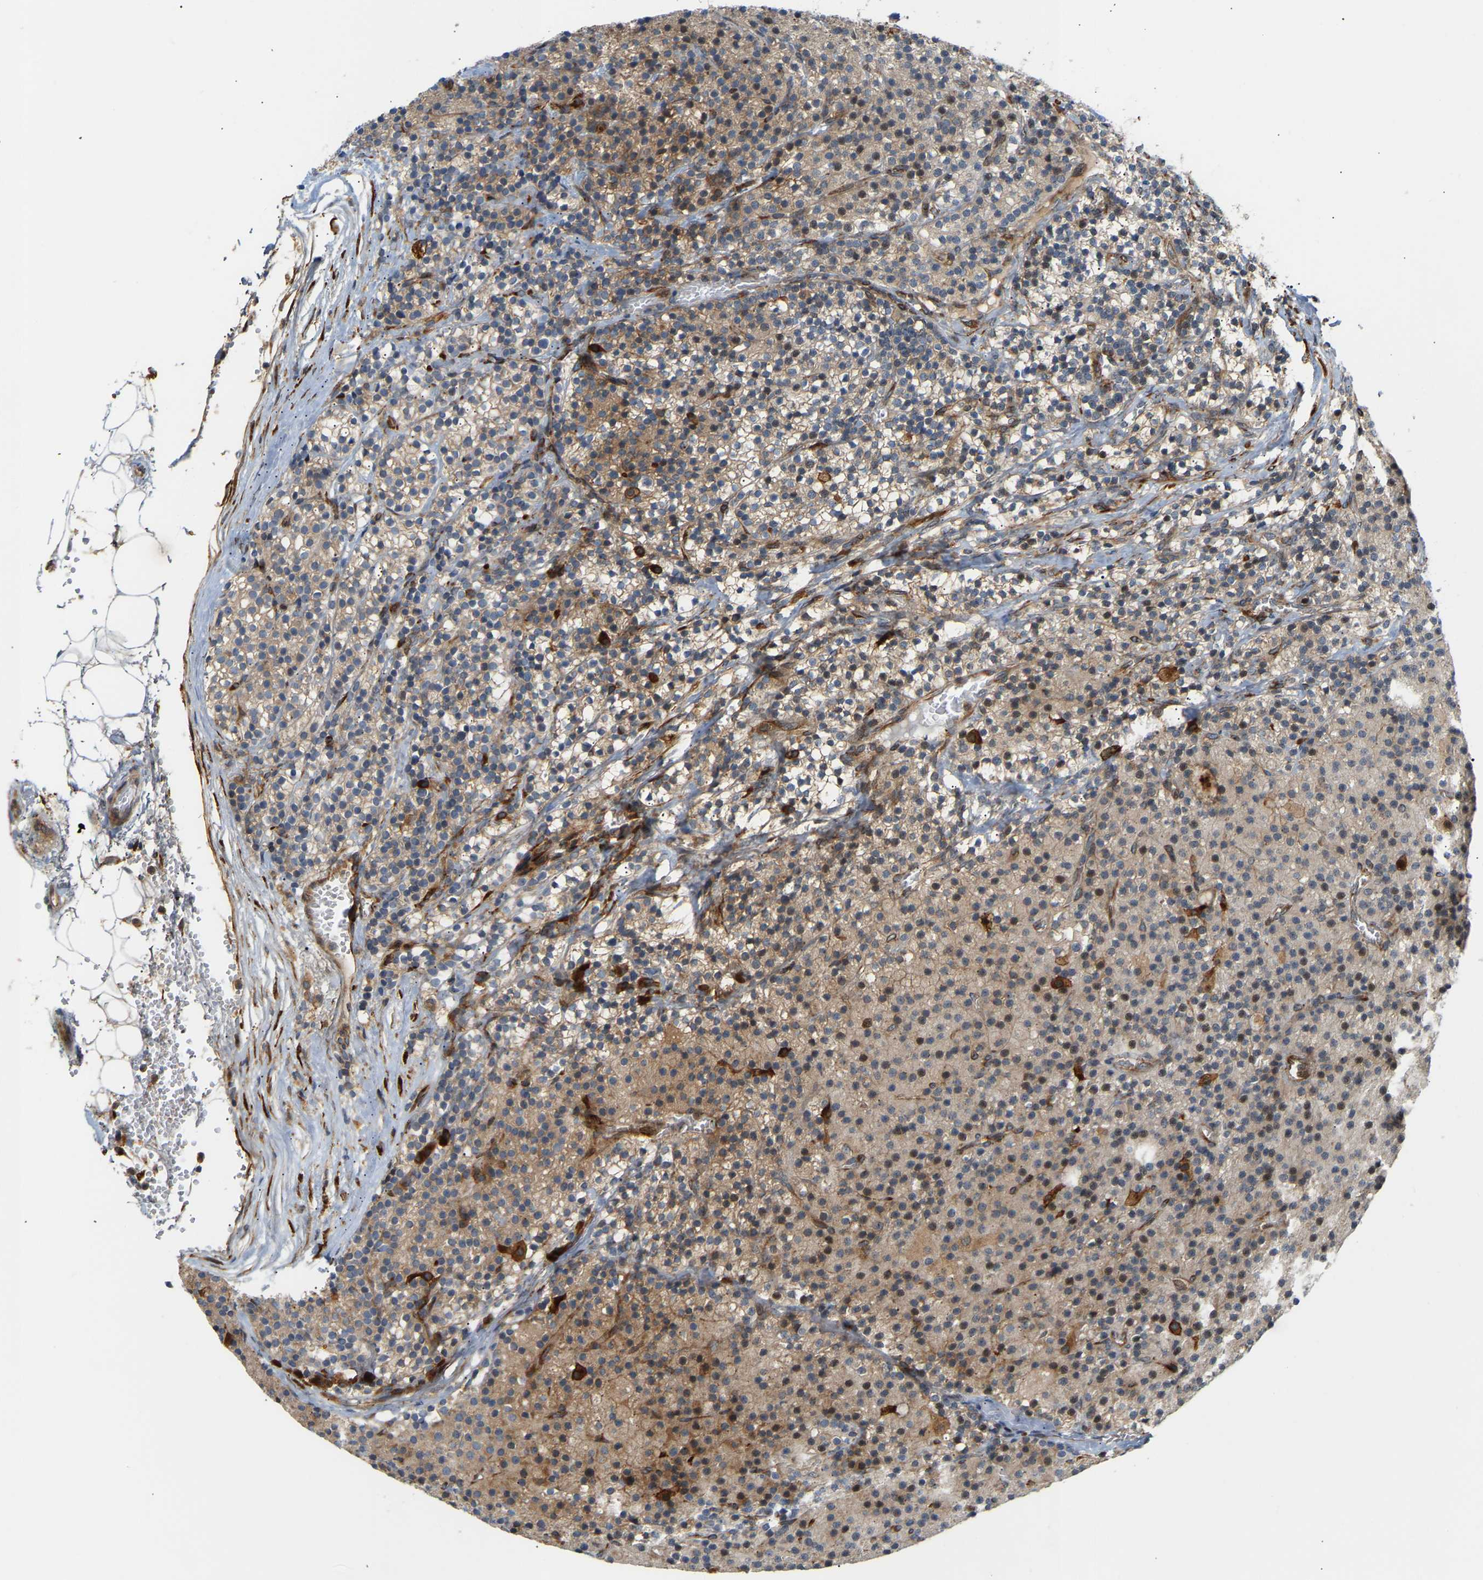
{"staining": {"intensity": "weak", "quantity": ">75%", "location": "cytoplasmic/membranous"}, "tissue": "parathyroid gland", "cell_type": "Glandular cells", "image_type": "normal", "snomed": [{"axis": "morphology", "description": "Normal tissue, NOS"}, {"axis": "morphology", "description": "Adenoma, NOS"}, {"axis": "topography", "description": "Parathyroid gland"}], "caption": "Parathyroid gland stained with a brown dye demonstrates weak cytoplasmic/membranous positive staining in about >75% of glandular cells.", "gene": "PLCG2", "patient": {"sex": "male", "age": 75}}